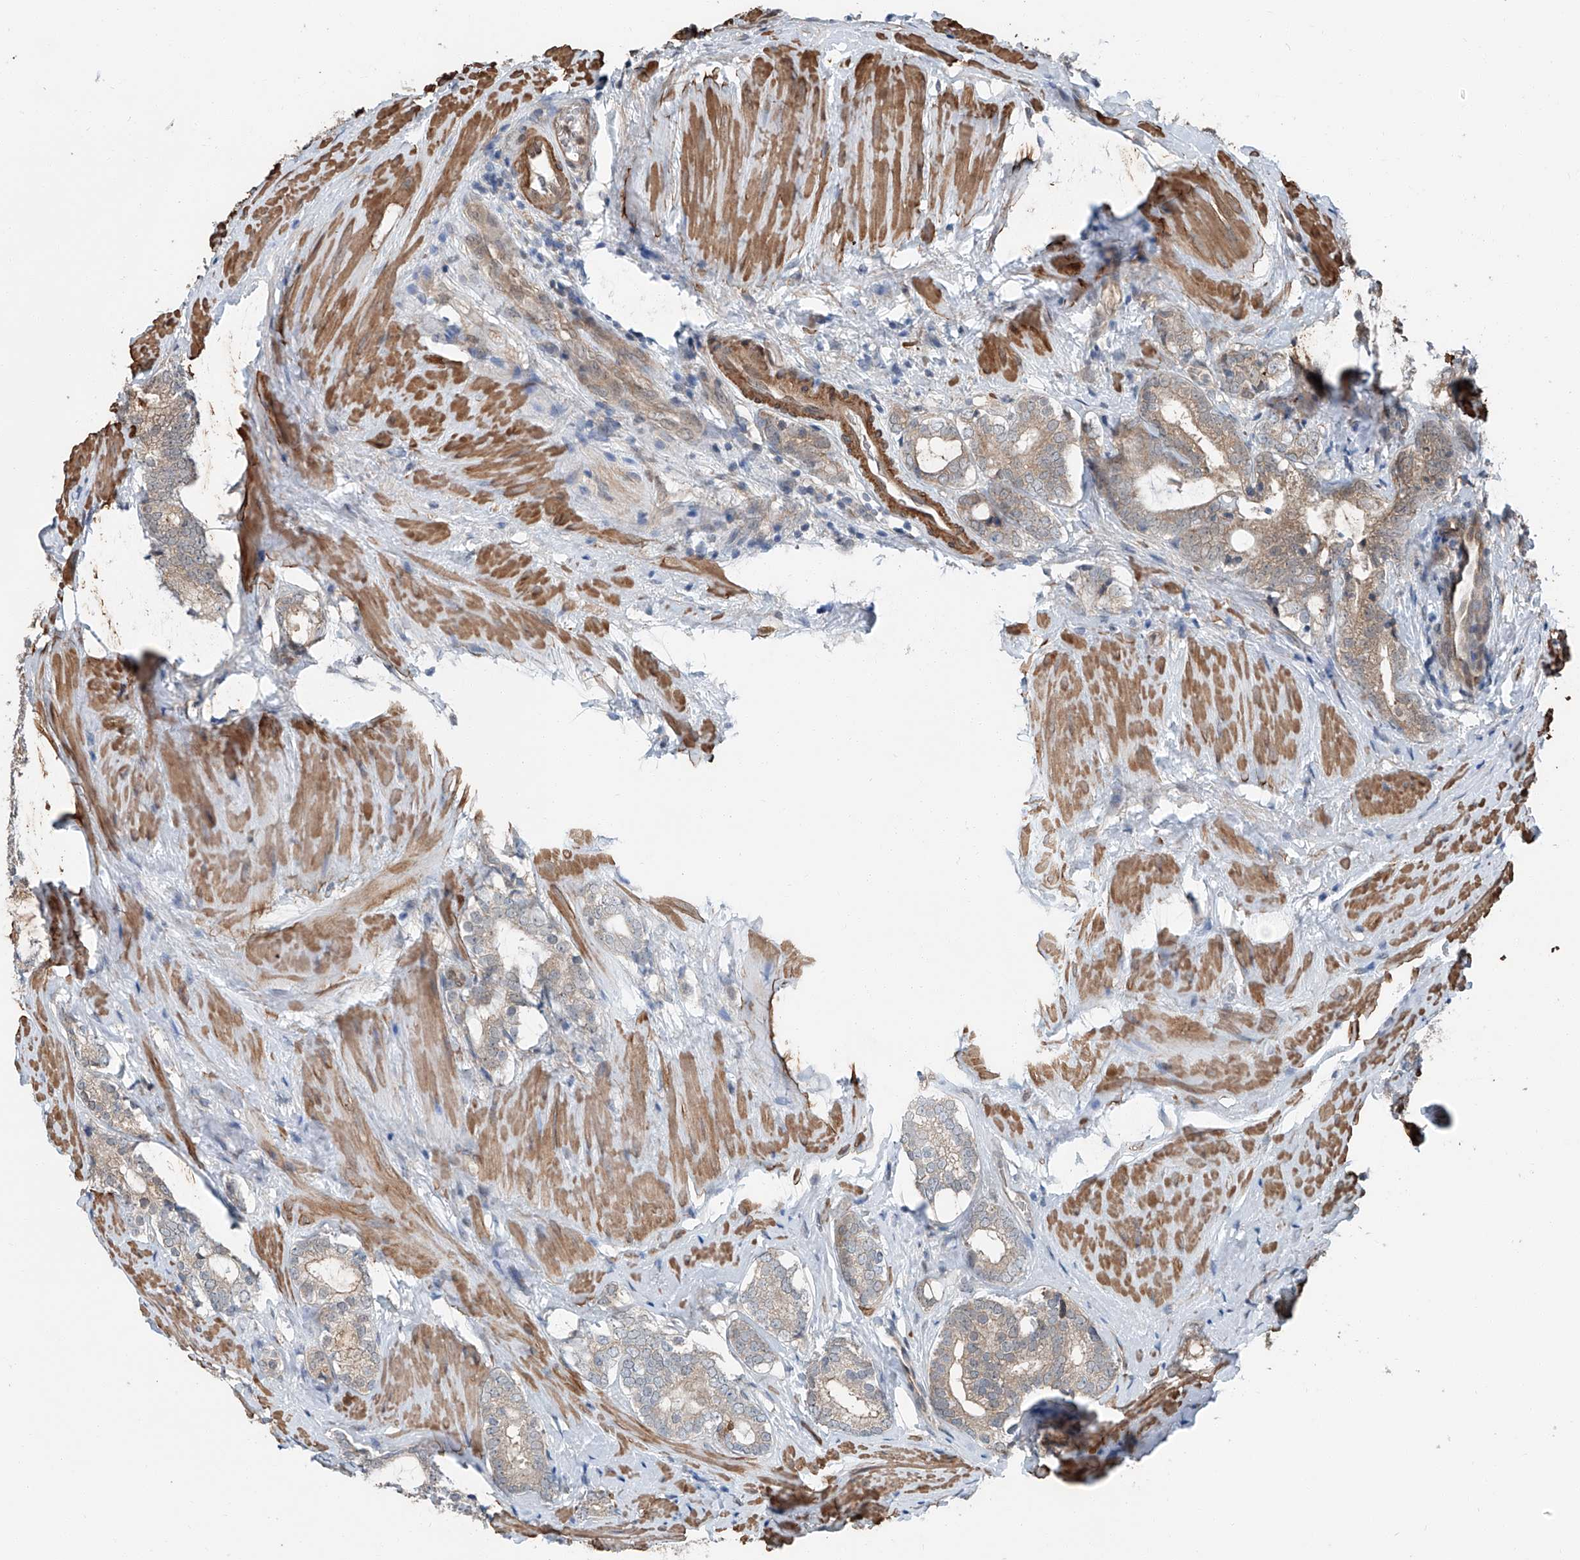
{"staining": {"intensity": "weak", "quantity": ">75%", "location": "cytoplasmic/membranous"}, "tissue": "prostate cancer", "cell_type": "Tumor cells", "image_type": "cancer", "snomed": [{"axis": "morphology", "description": "Adenocarcinoma, High grade"}, {"axis": "topography", "description": "Prostate"}], "caption": "Human prostate cancer (high-grade adenocarcinoma) stained for a protein (brown) exhibits weak cytoplasmic/membranous positive positivity in approximately >75% of tumor cells.", "gene": "HSPA6", "patient": {"sex": "male", "age": 63}}